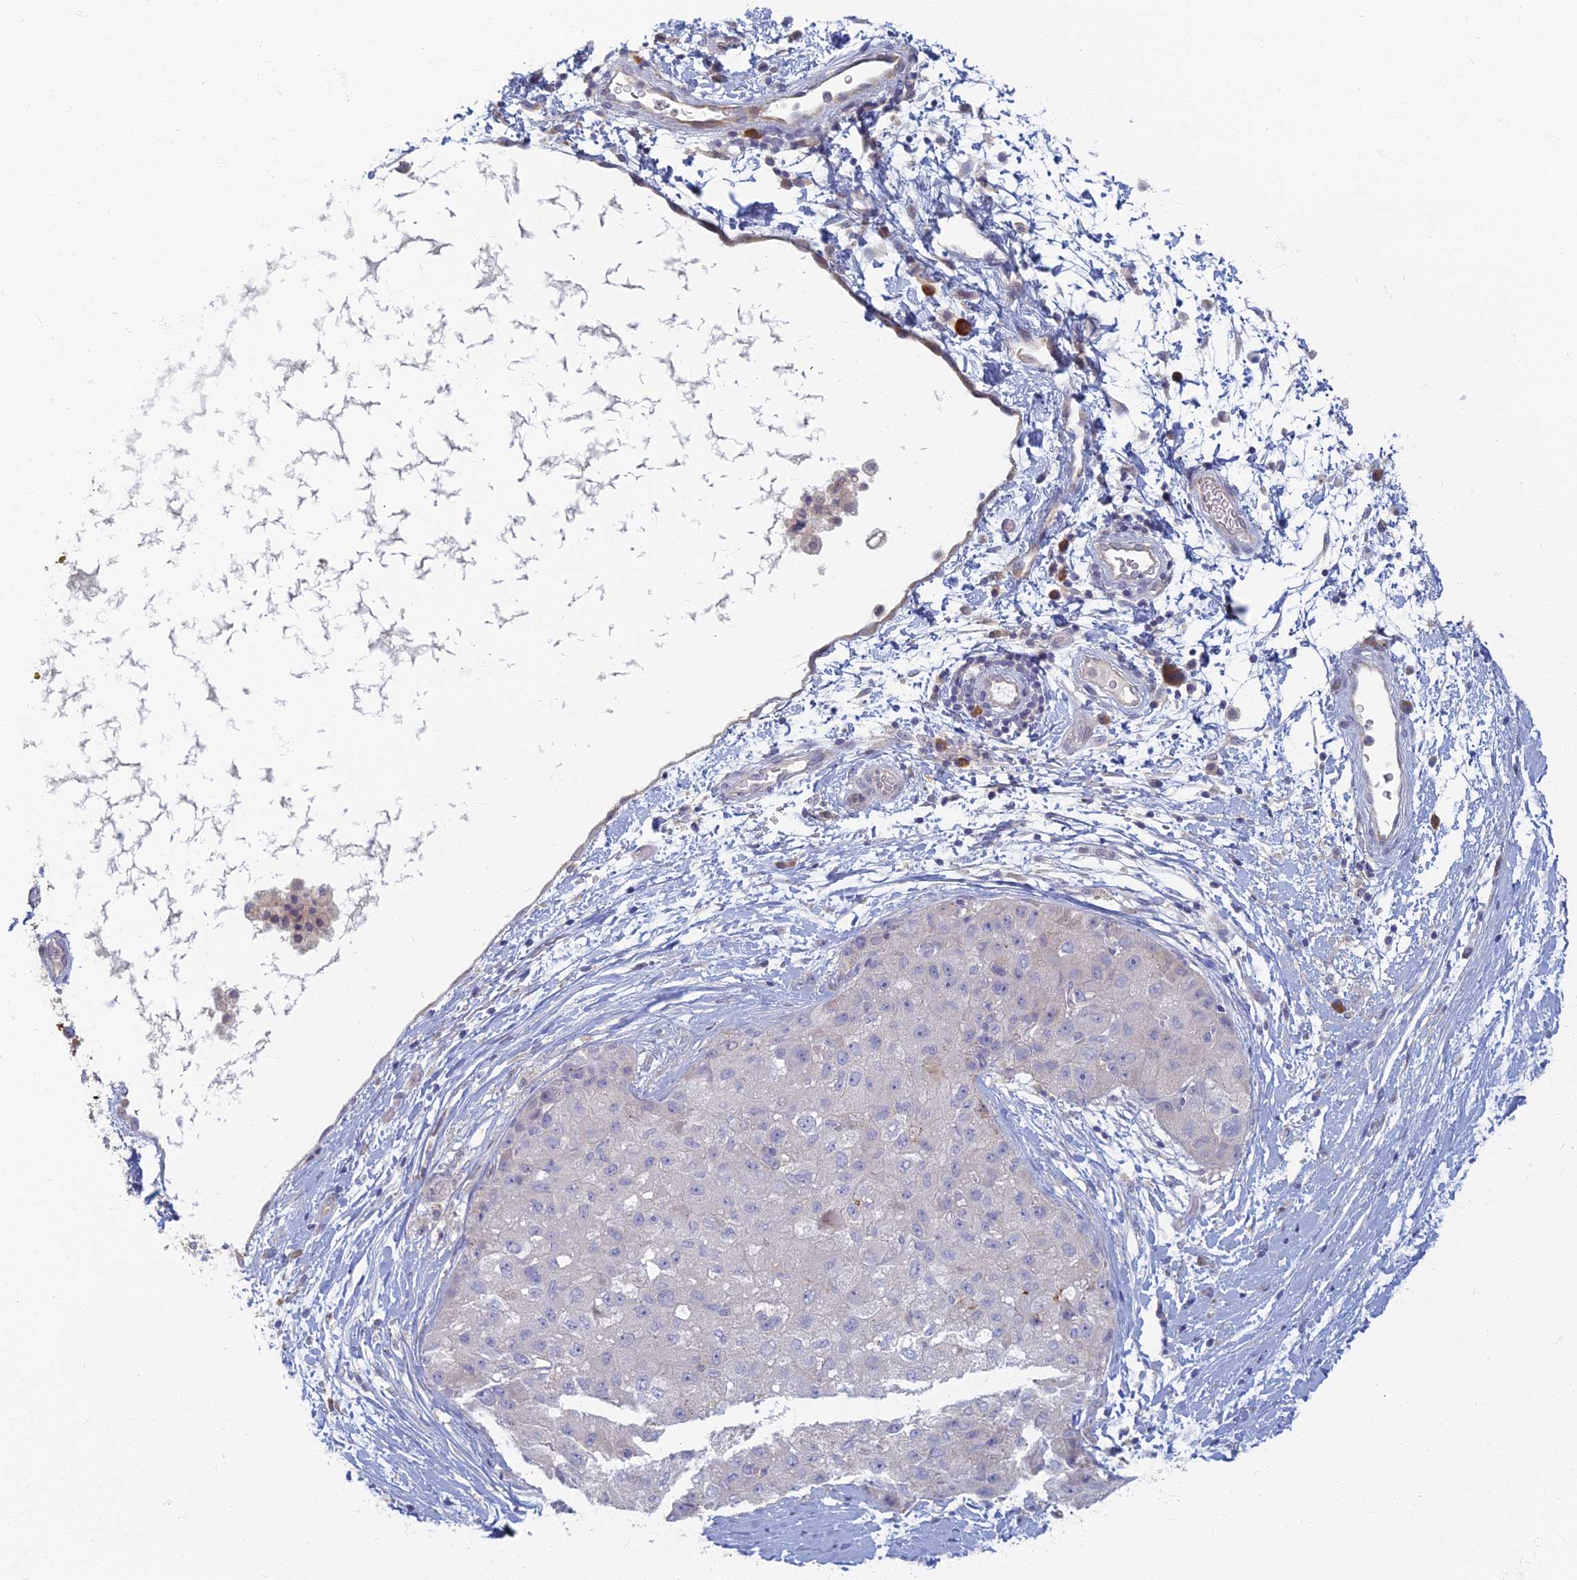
{"staining": {"intensity": "negative", "quantity": "none", "location": "none"}, "tissue": "liver cancer", "cell_type": "Tumor cells", "image_type": "cancer", "snomed": [{"axis": "morphology", "description": "Carcinoma, Hepatocellular, NOS"}, {"axis": "topography", "description": "Liver"}], "caption": "Liver cancer stained for a protein using immunohistochemistry (IHC) displays no positivity tumor cells.", "gene": "CHMP4B", "patient": {"sex": "male", "age": 80}}